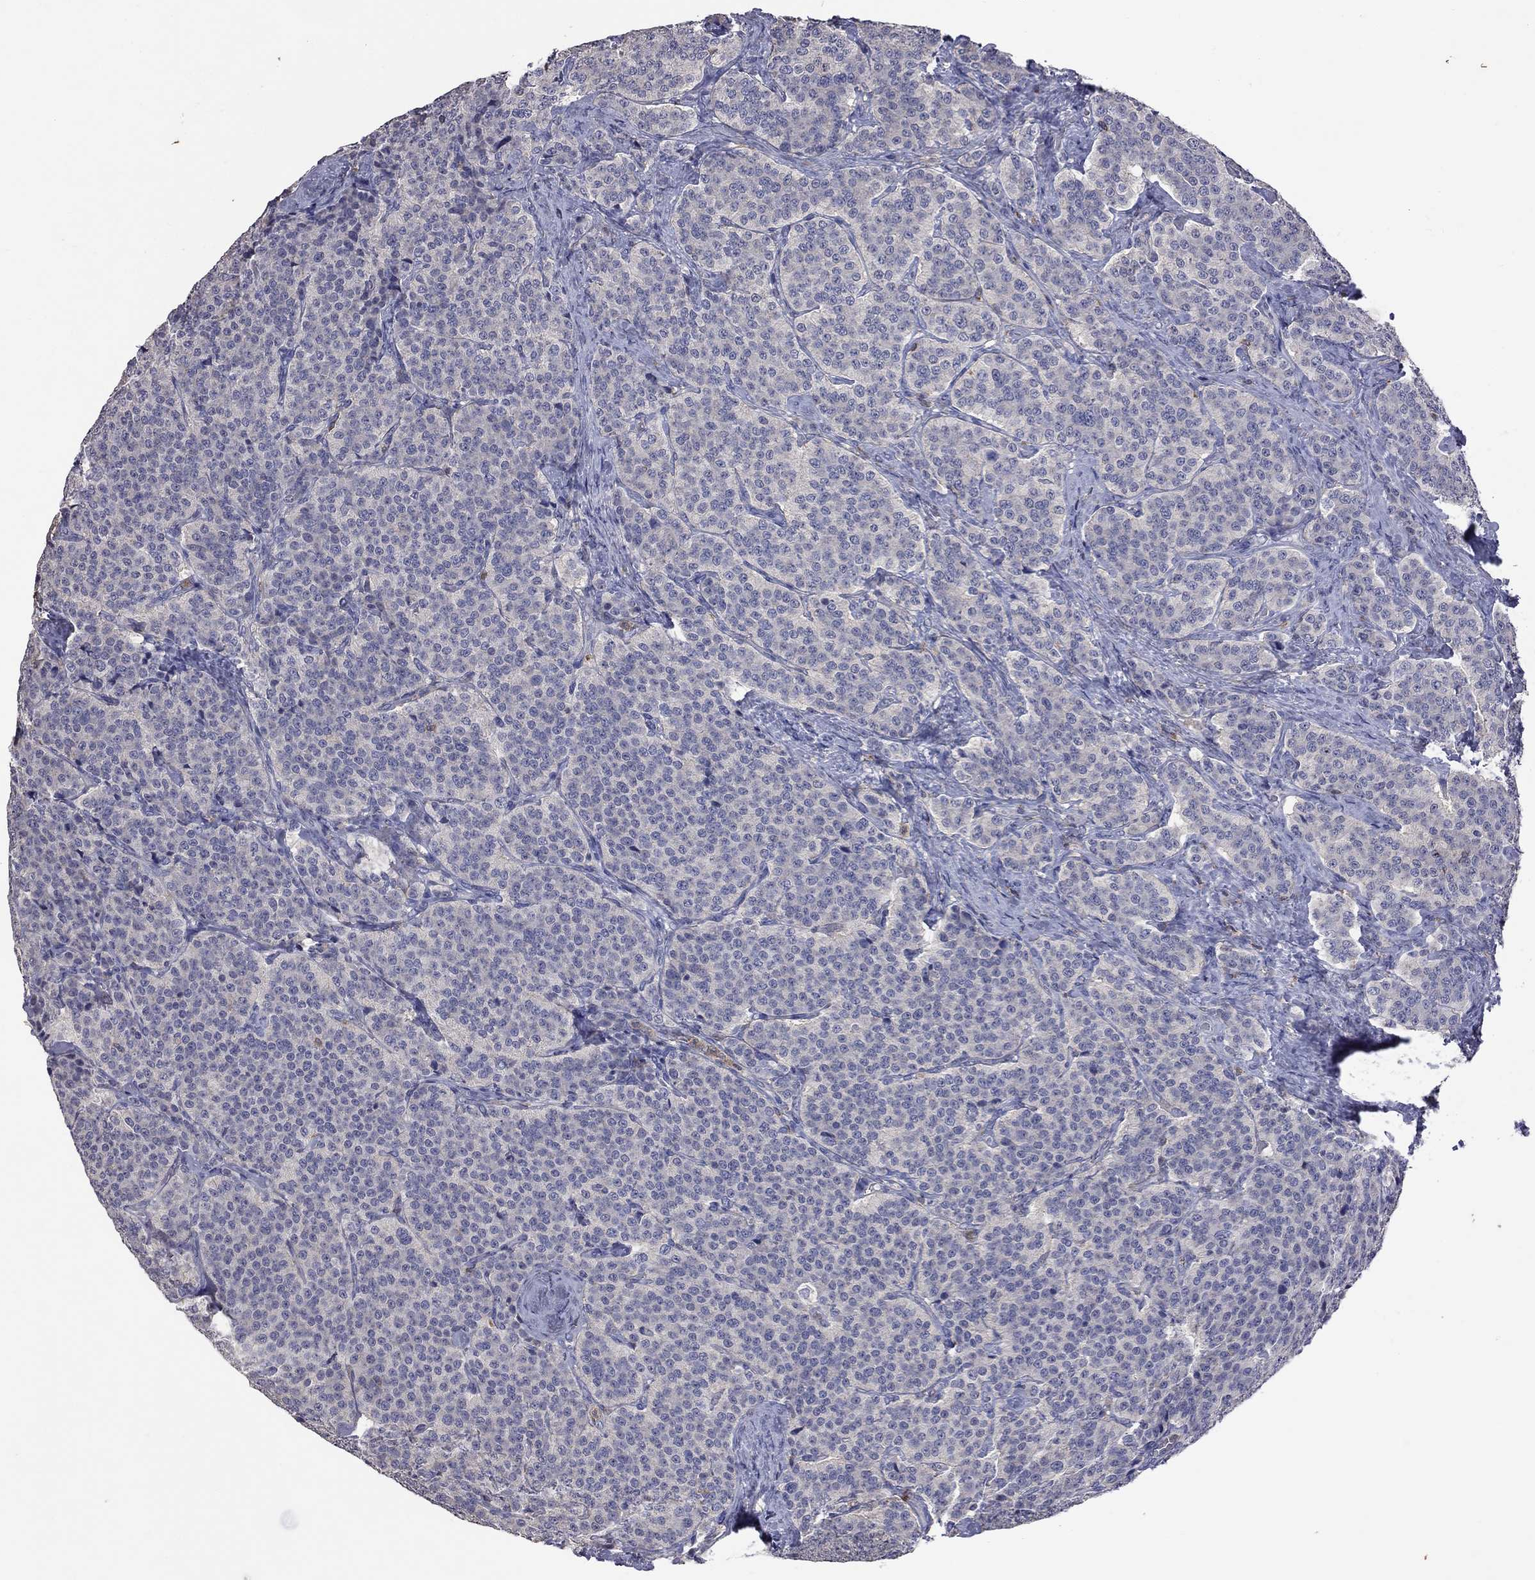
{"staining": {"intensity": "negative", "quantity": "none", "location": "none"}, "tissue": "carcinoid", "cell_type": "Tumor cells", "image_type": "cancer", "snomed": [{"axis": "morphology", "description": "Carcinoid, malignant, NOS"}, {"axis": "topography", "description": "Small intestine"}], "caption": "The IHC histopathology image has no significant positivity in tumor cells of carcinoid tissue.", "gene": "IPCEF1", "patient": {"sex": "female", "age": 58}}